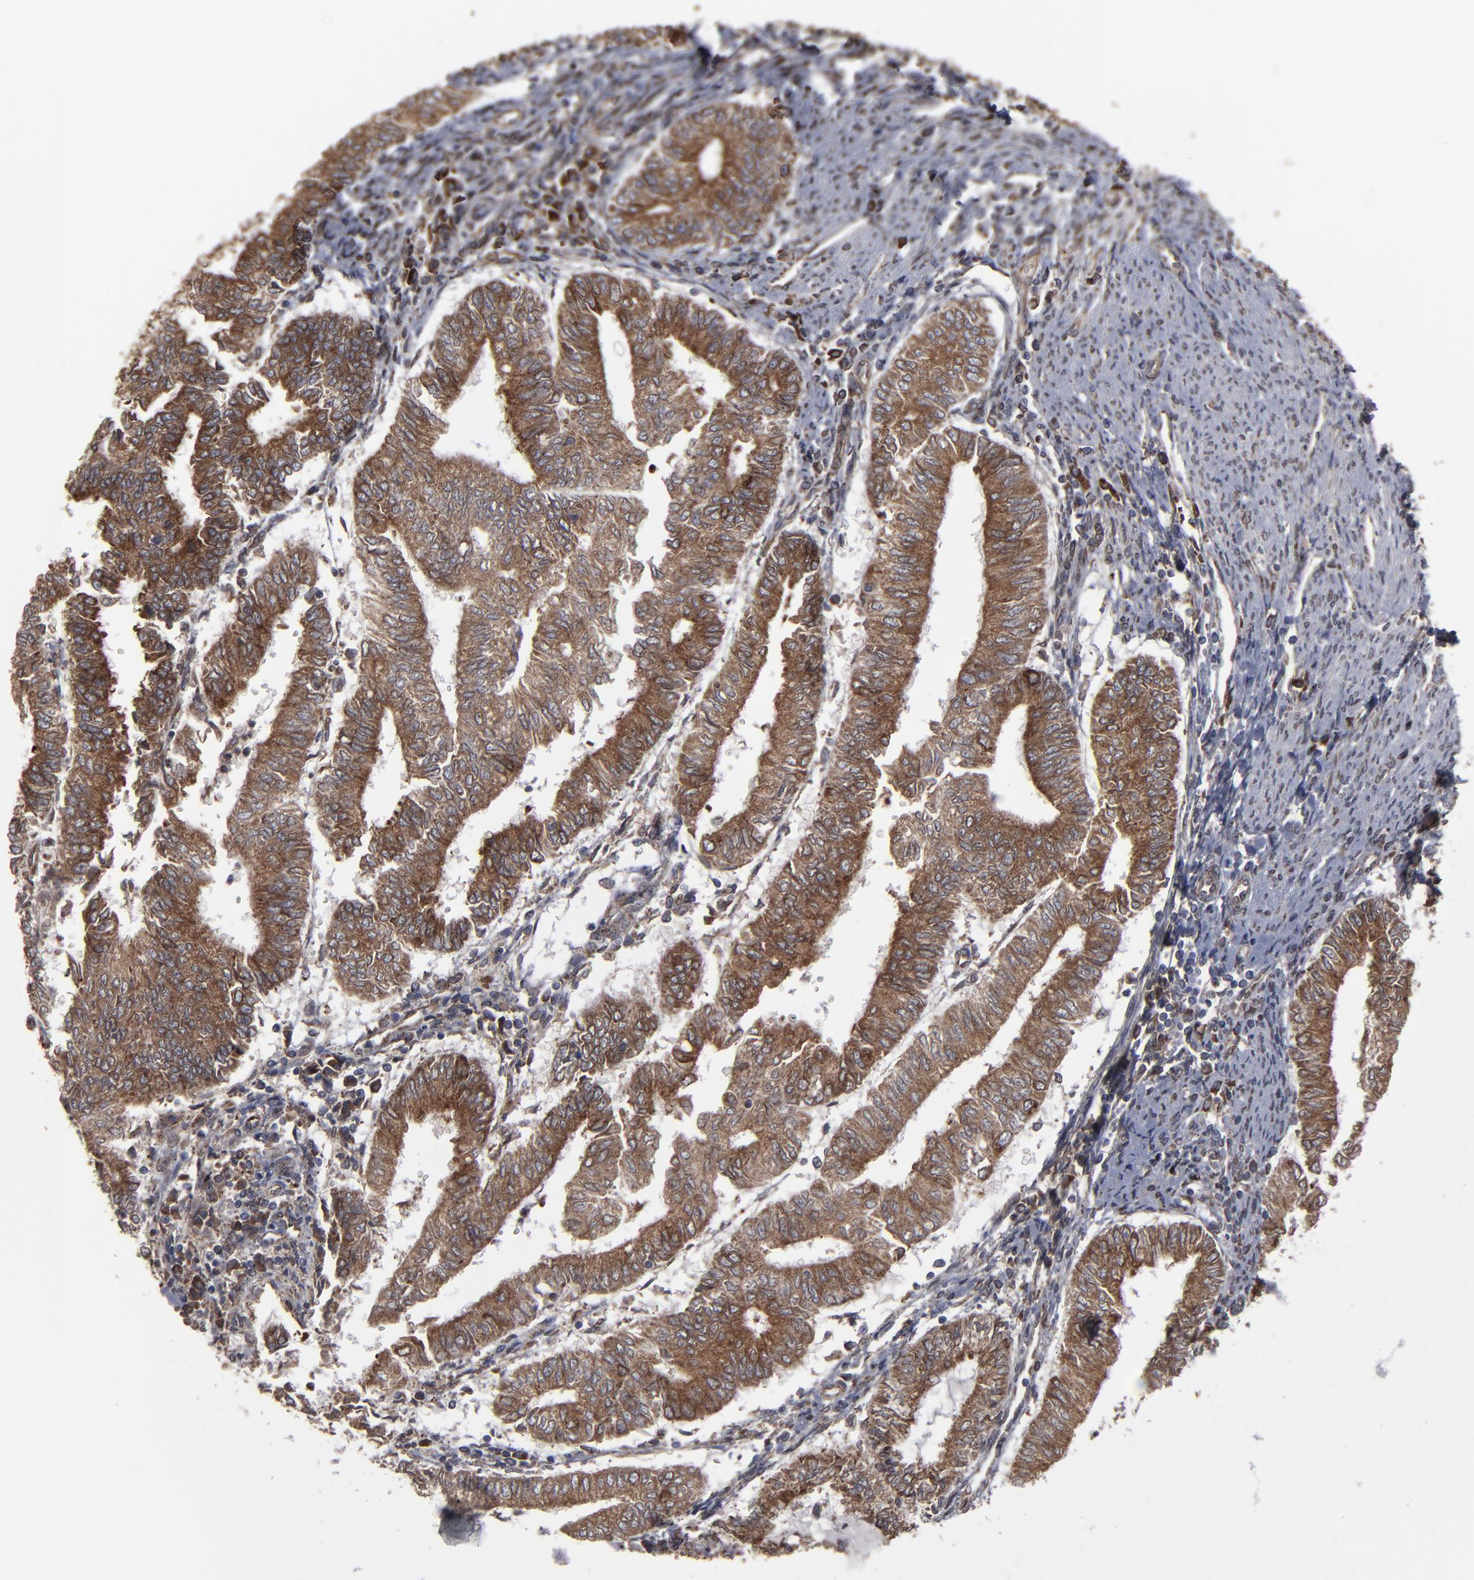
{"staining": {"intensity": "moderate", "quantity": ">75%", "location": "cytoplasmic/membranous"}, "tissue": "endometrial cancer", "cell_type": "Tumor cells", "image_type": "cancer", "snomed": [{"axis": "morphology", "description": "Adenocarcinoma, NOS"}, {"axis": "topography", "description": "Endometrium"}], "caption": "Endometrial cancer stained with immunohistochemistry reveals moderate cytoplasmic/membranous positivity in approximately >75% of tumor cells.", "gene": "CNIH1", "patient": {"sex": "female", "age": 66}}